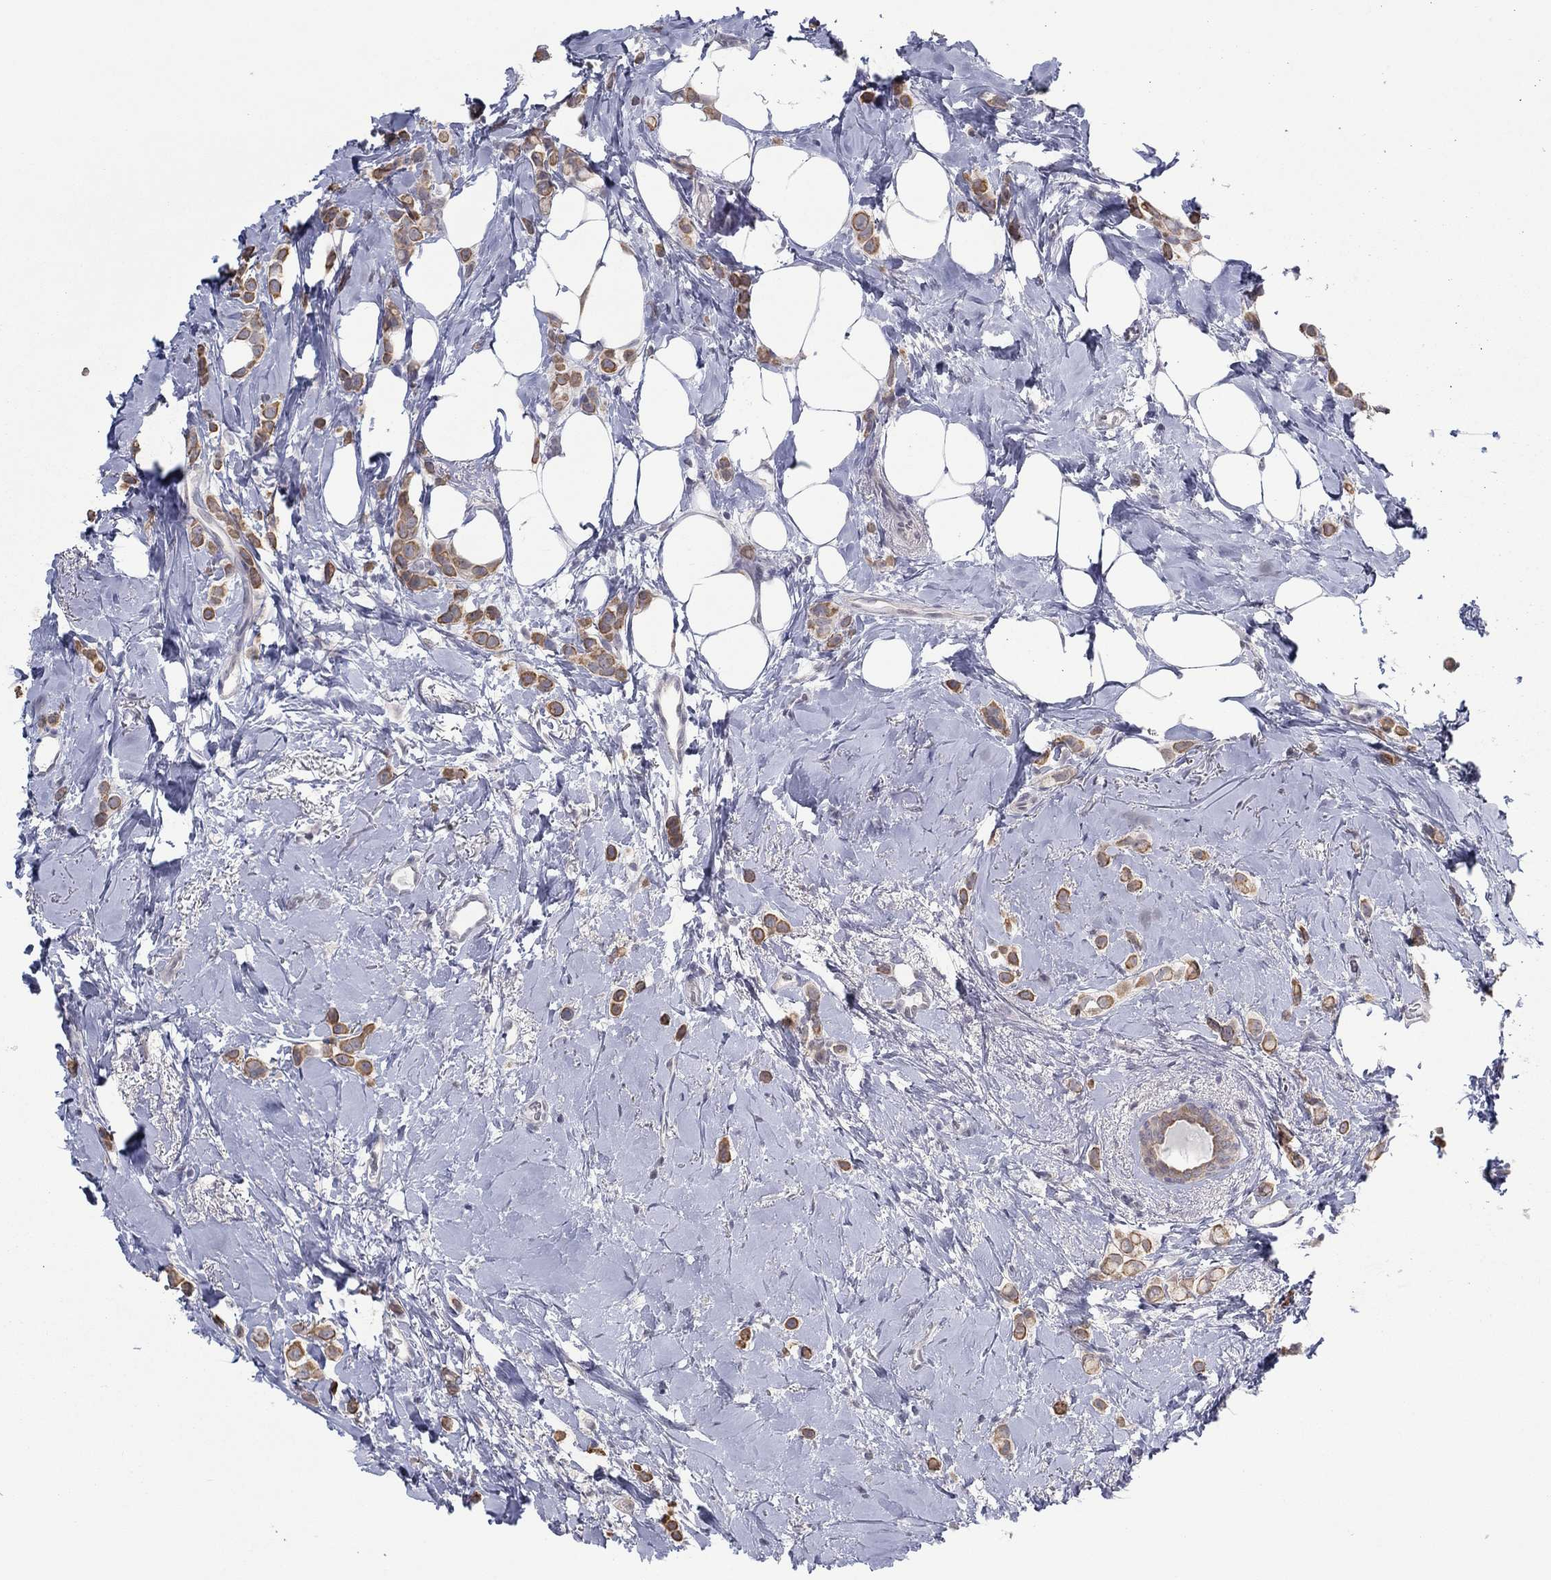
{"staining": {"intensity": "moderate", "quantity": "25%-75%", "location": "cytoplasmic/membranous,nuclear"}, "tissue": "breast cancer", "cell_type": "Tumor cells", "image_type": "cancer", "snomed": [{"axis": "morphology", "description": "Lobular carcinoma"}, {"axis": "topography", "description": "Breast"}], "caption": "A histopathology image showing moderate cytoplasmic/membranous and nuclear positivity in approximately 25%-75% of tumor cells in breast lobular carcinoma, as visualized by brown immunohistochemical staining.", "gene": "SLC22A2", "patient": {"sex": "female", "age": 66}}